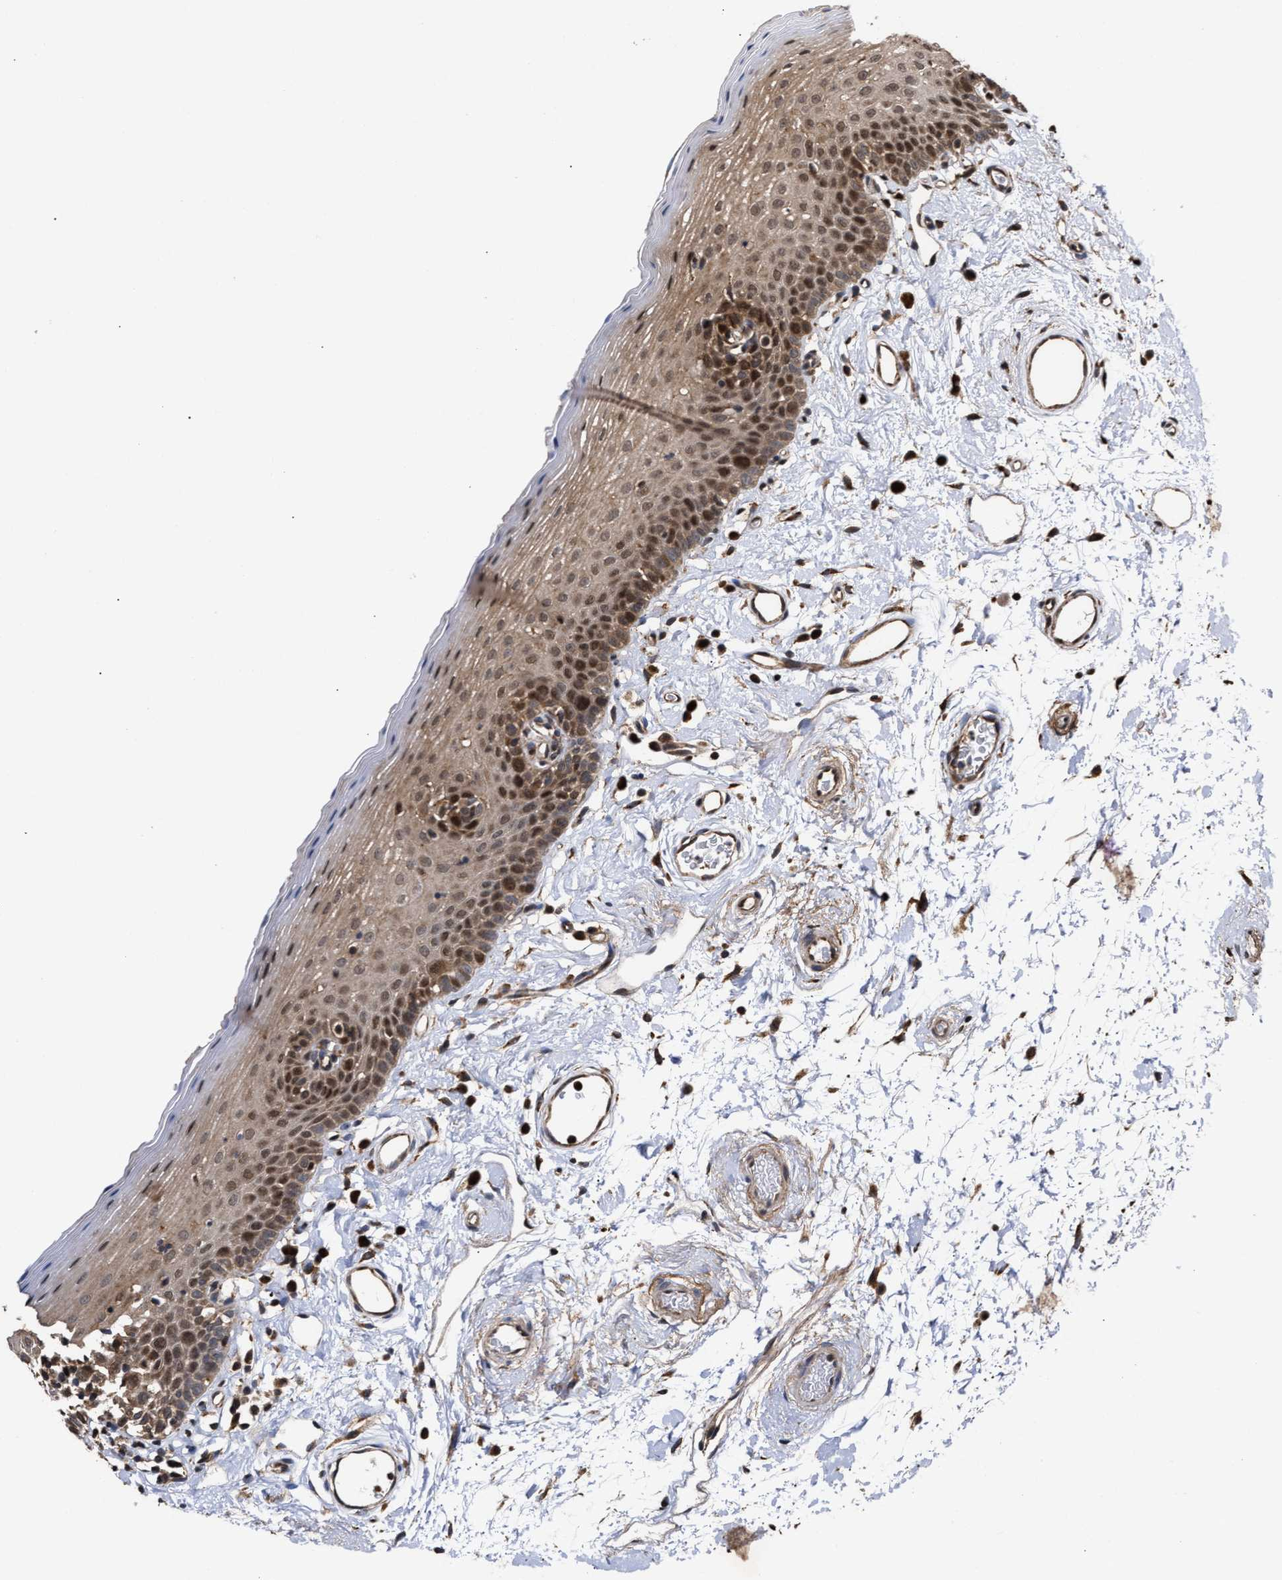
{"staining": {"intensity": "moderate", "quantity": ">75%", "location": "cytoplasmic/membranous,nuclear"}, "tissue": "oral mucosa", "cell_type": "Squamous epithelial cells", "image_type": "normal", "snomed": [{"axis": "morphology", "description": "Normal tissue, NOS"}, {"axis": "topography", "description": "Oral tissue"}], "caption": "Immunohistochemistry (IHC) photomicrograph of benign oral mucosa: oral mucosa stained using immunohistochemistry exhibits medium levels of moderate protein expression localized specifically in the cytoplasmic/membranous,nuclear of squamous epithelial cells, appearing as a cytoplasmic/membranous,nuclear brown color.", "gene": "GOSR1", "patient": {"sex": "male", "age": 66}}